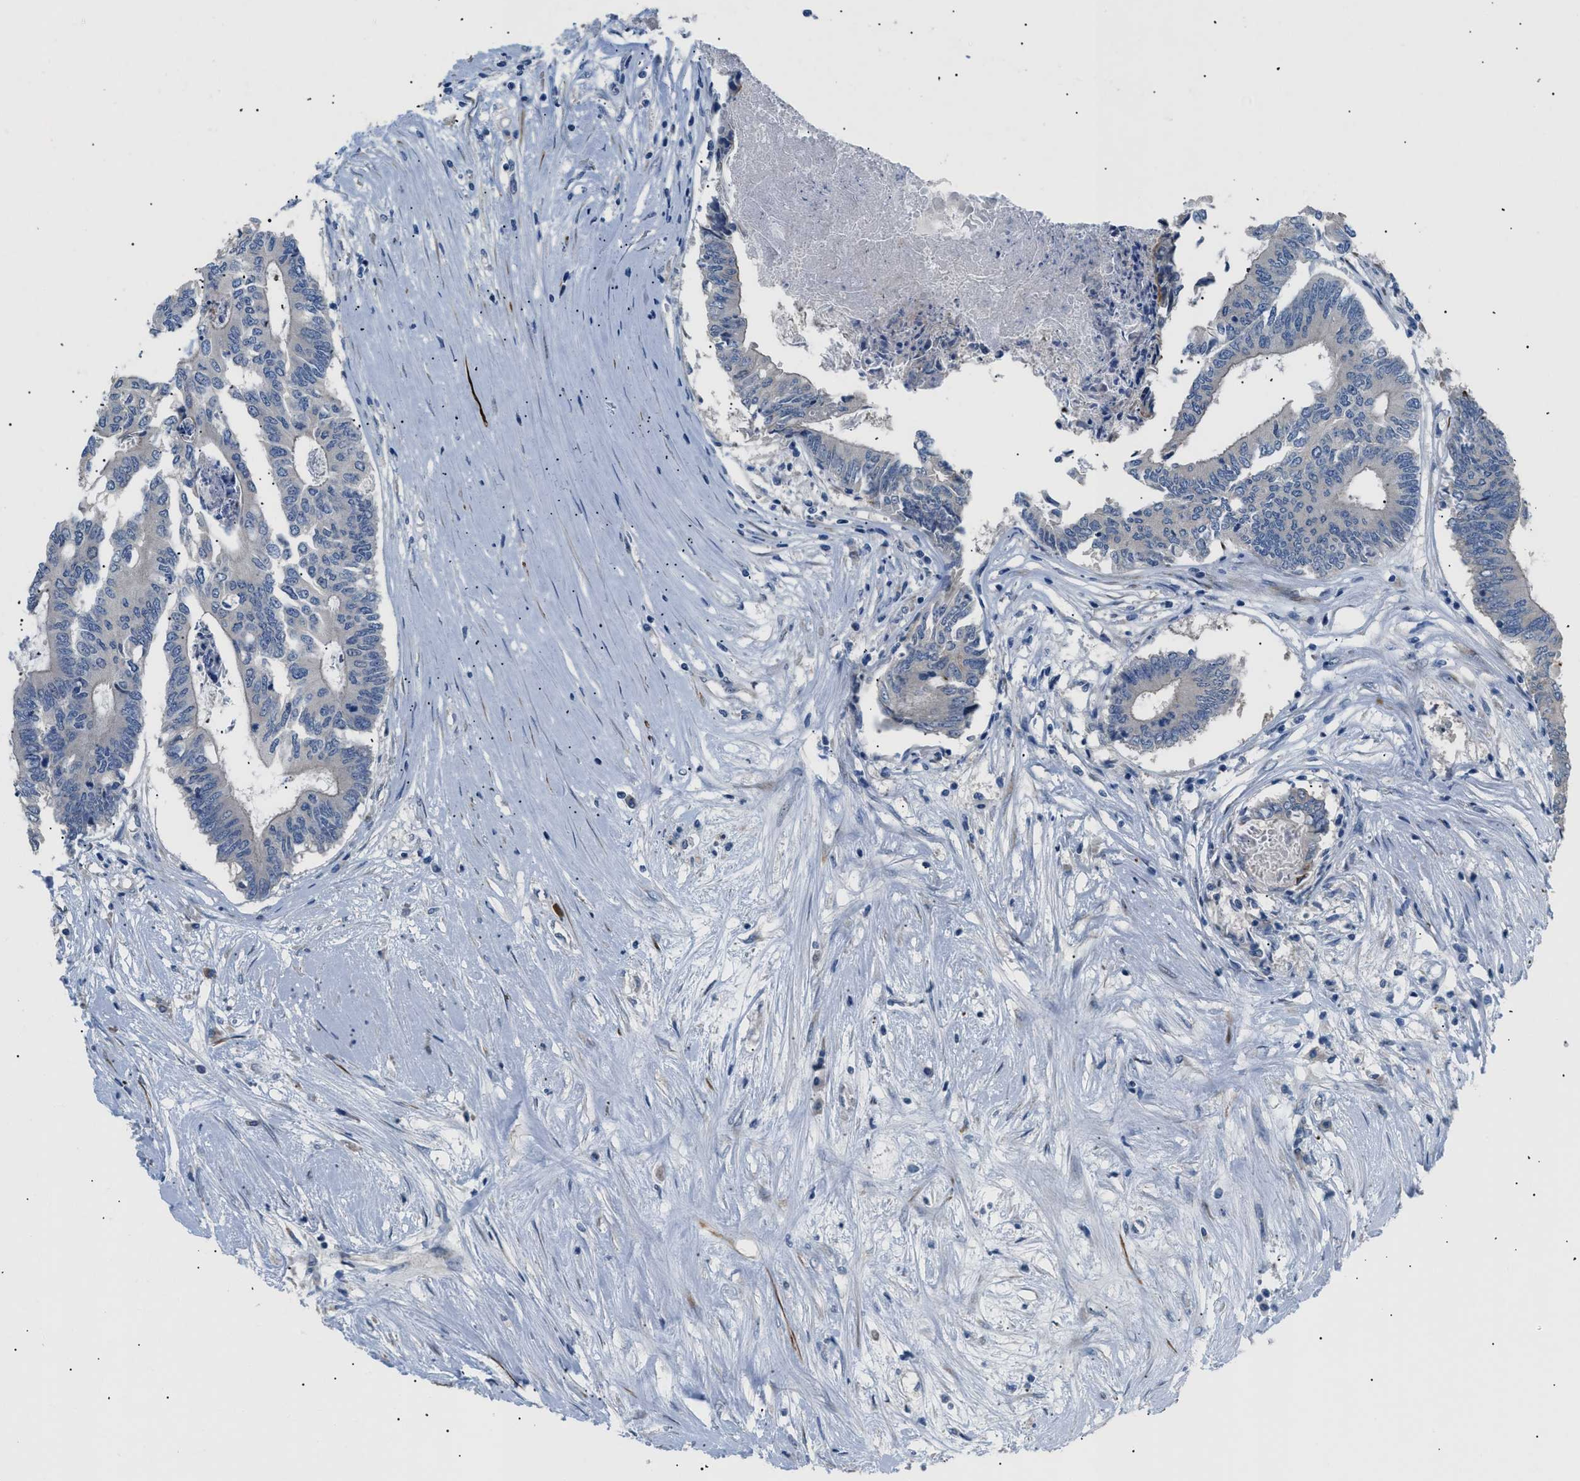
{"staining": {"intensity": "weak", "quantity": "<25%", "location": "cytoplasmic/membranous"}, "tissue": "colorectal cancer", "cell_type": "Tumor cells", "image_type": "cancer", "snomed": [{"axis": "morphology", "description": "Adenocarcinoma, NOS"}, {"axis": "topography", "description": "Rectum"}], "caption": "The immunohistochemistry (IHC) histopathology image has no significant positivity in tumor cells of colorectal cancer tissue.", "gene": "ICA1", "patient": {"sex": "male", "age": 63}}